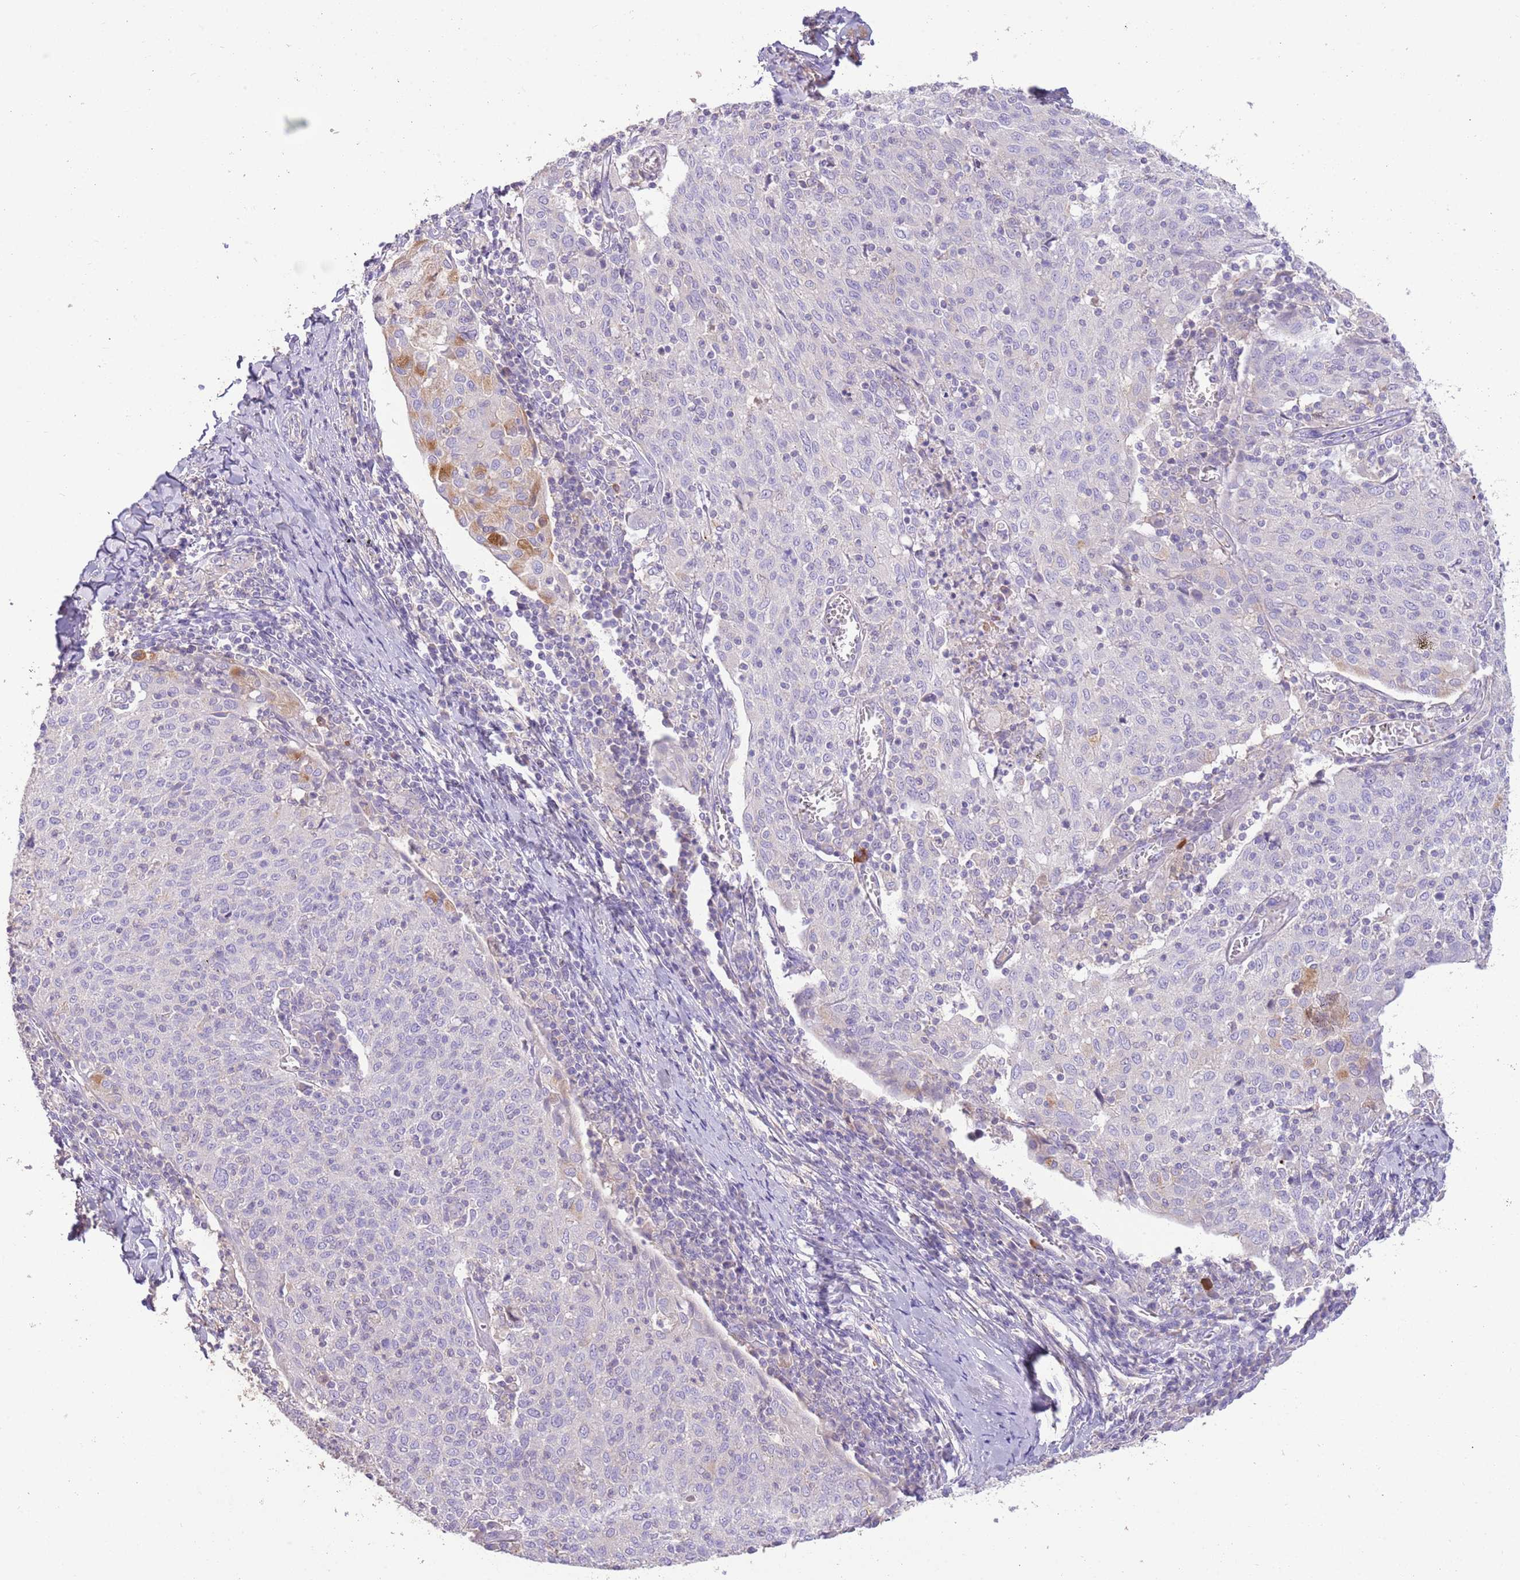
{"staining": {"intensity": "negative", "quantity": "none", "location": "none"}, "tissue": "cervical cancer", "cell_type": "Tumor cells", "image_type": "cancer", "snomed": [{"axis": "morphology", "description": "Squamous cell carcinoma, NOS"}, {"axis": "topography", "description": "Cervix"}], "caption": "A high-resolution photomicrograph shows immunohistochemistry staining of cervical cancer, which reveals no significant positivity in tumor cells.", "gene": "SFTPA1", "patient": {"sex": "female", "age": 52}}